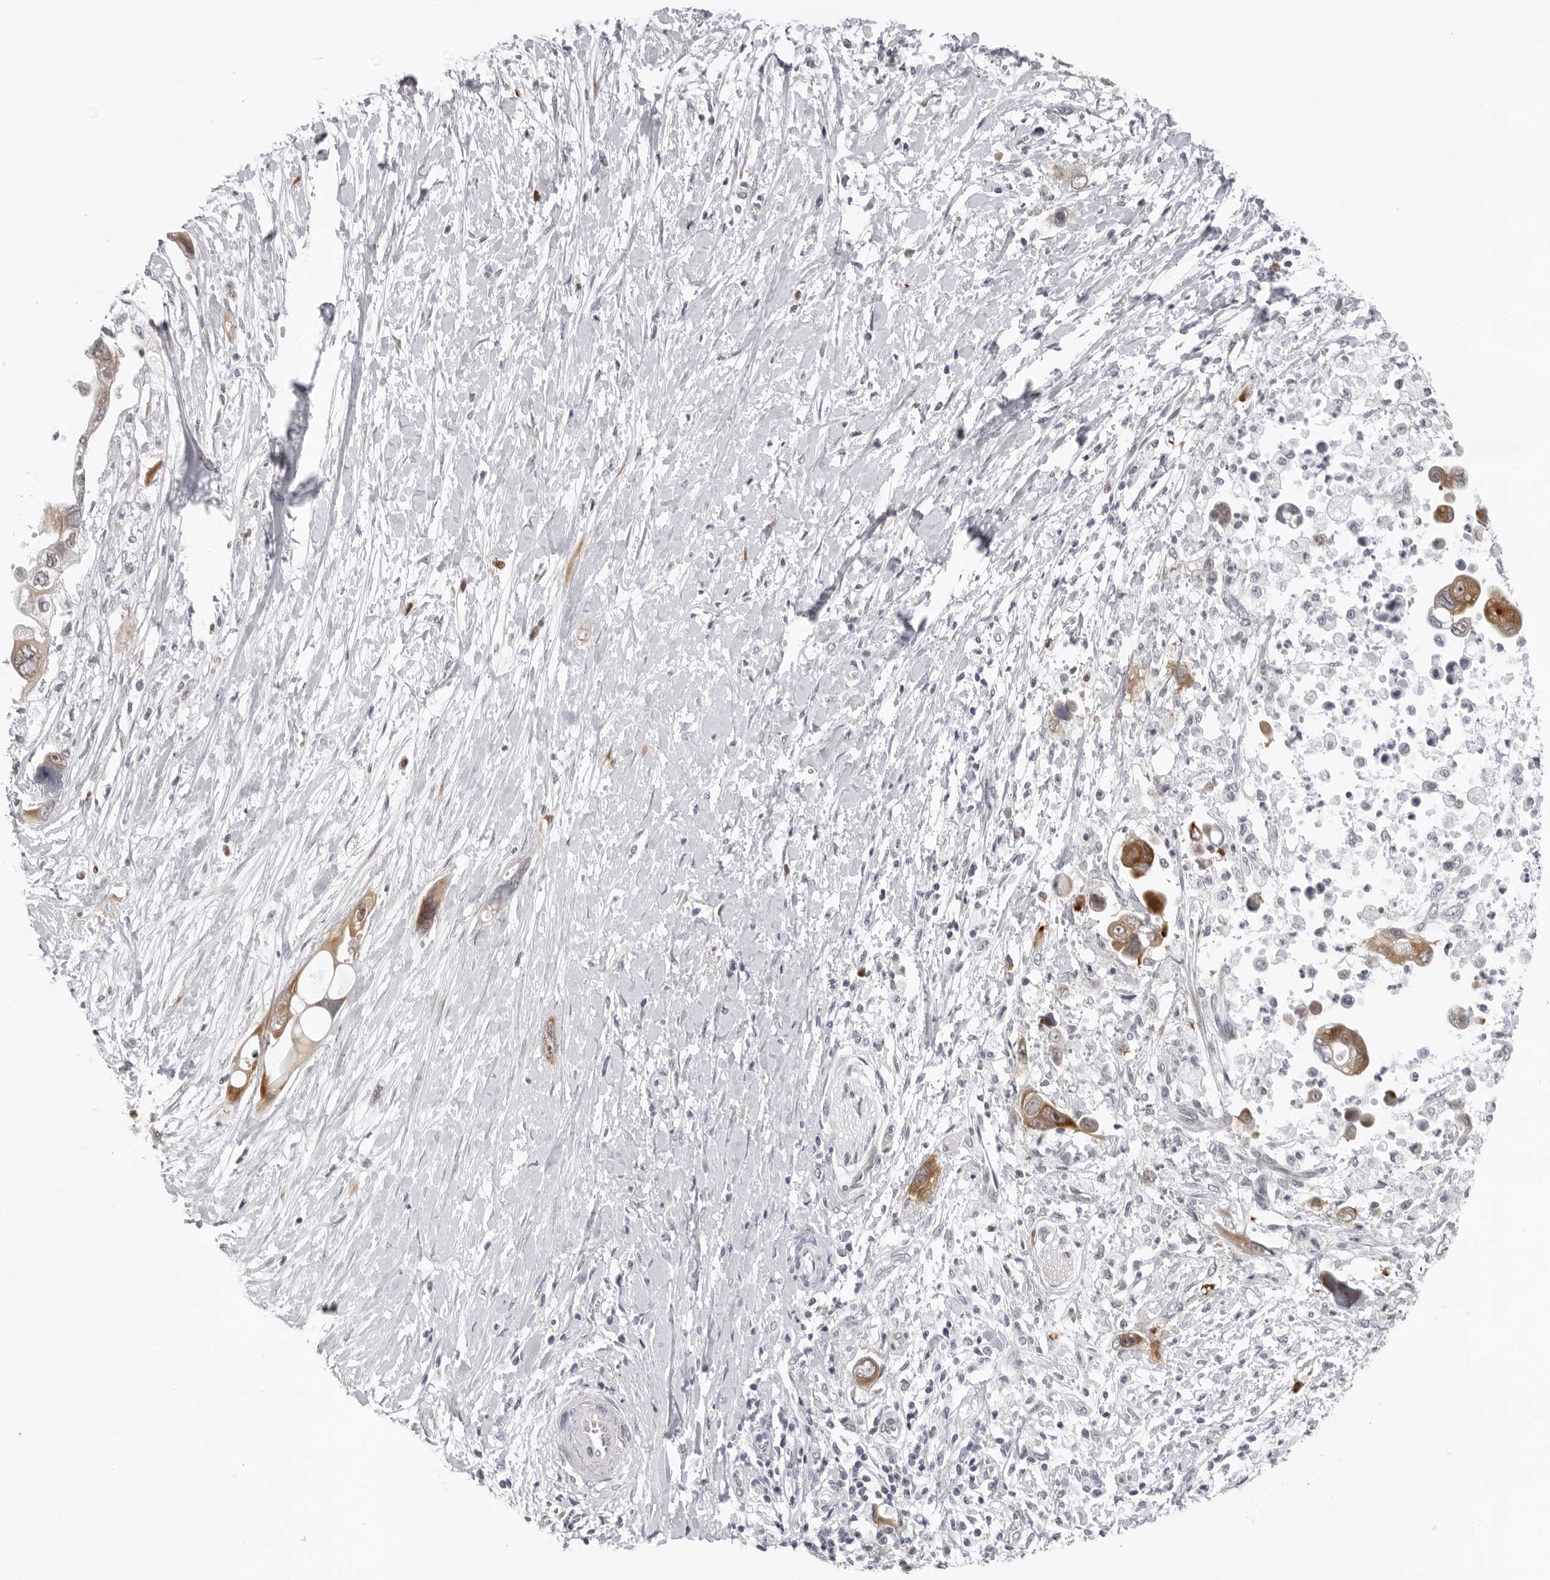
{"staining": {"intensity": "moderate", "quantity": ">75%", "location": "cytoplasmic/membranous"}, "tissue": "pancreatic cancer", "cell_type": "Tumor cells", "image_type": "cancer", "snomed": [{"axis": "morphology", "description": "Adenocarcinoma, NOS"}, {"axis": "topography", "description": "Pancreas"}], "caption": "About >75% of tumor cells in pancreatic cancer exhibit moderate cytoplasmic/membranous protein staining as visualized by brown immunohistochemical staining.", "gene": "PIP4K2C", "patient": {"sex": "female", "age": 72}}